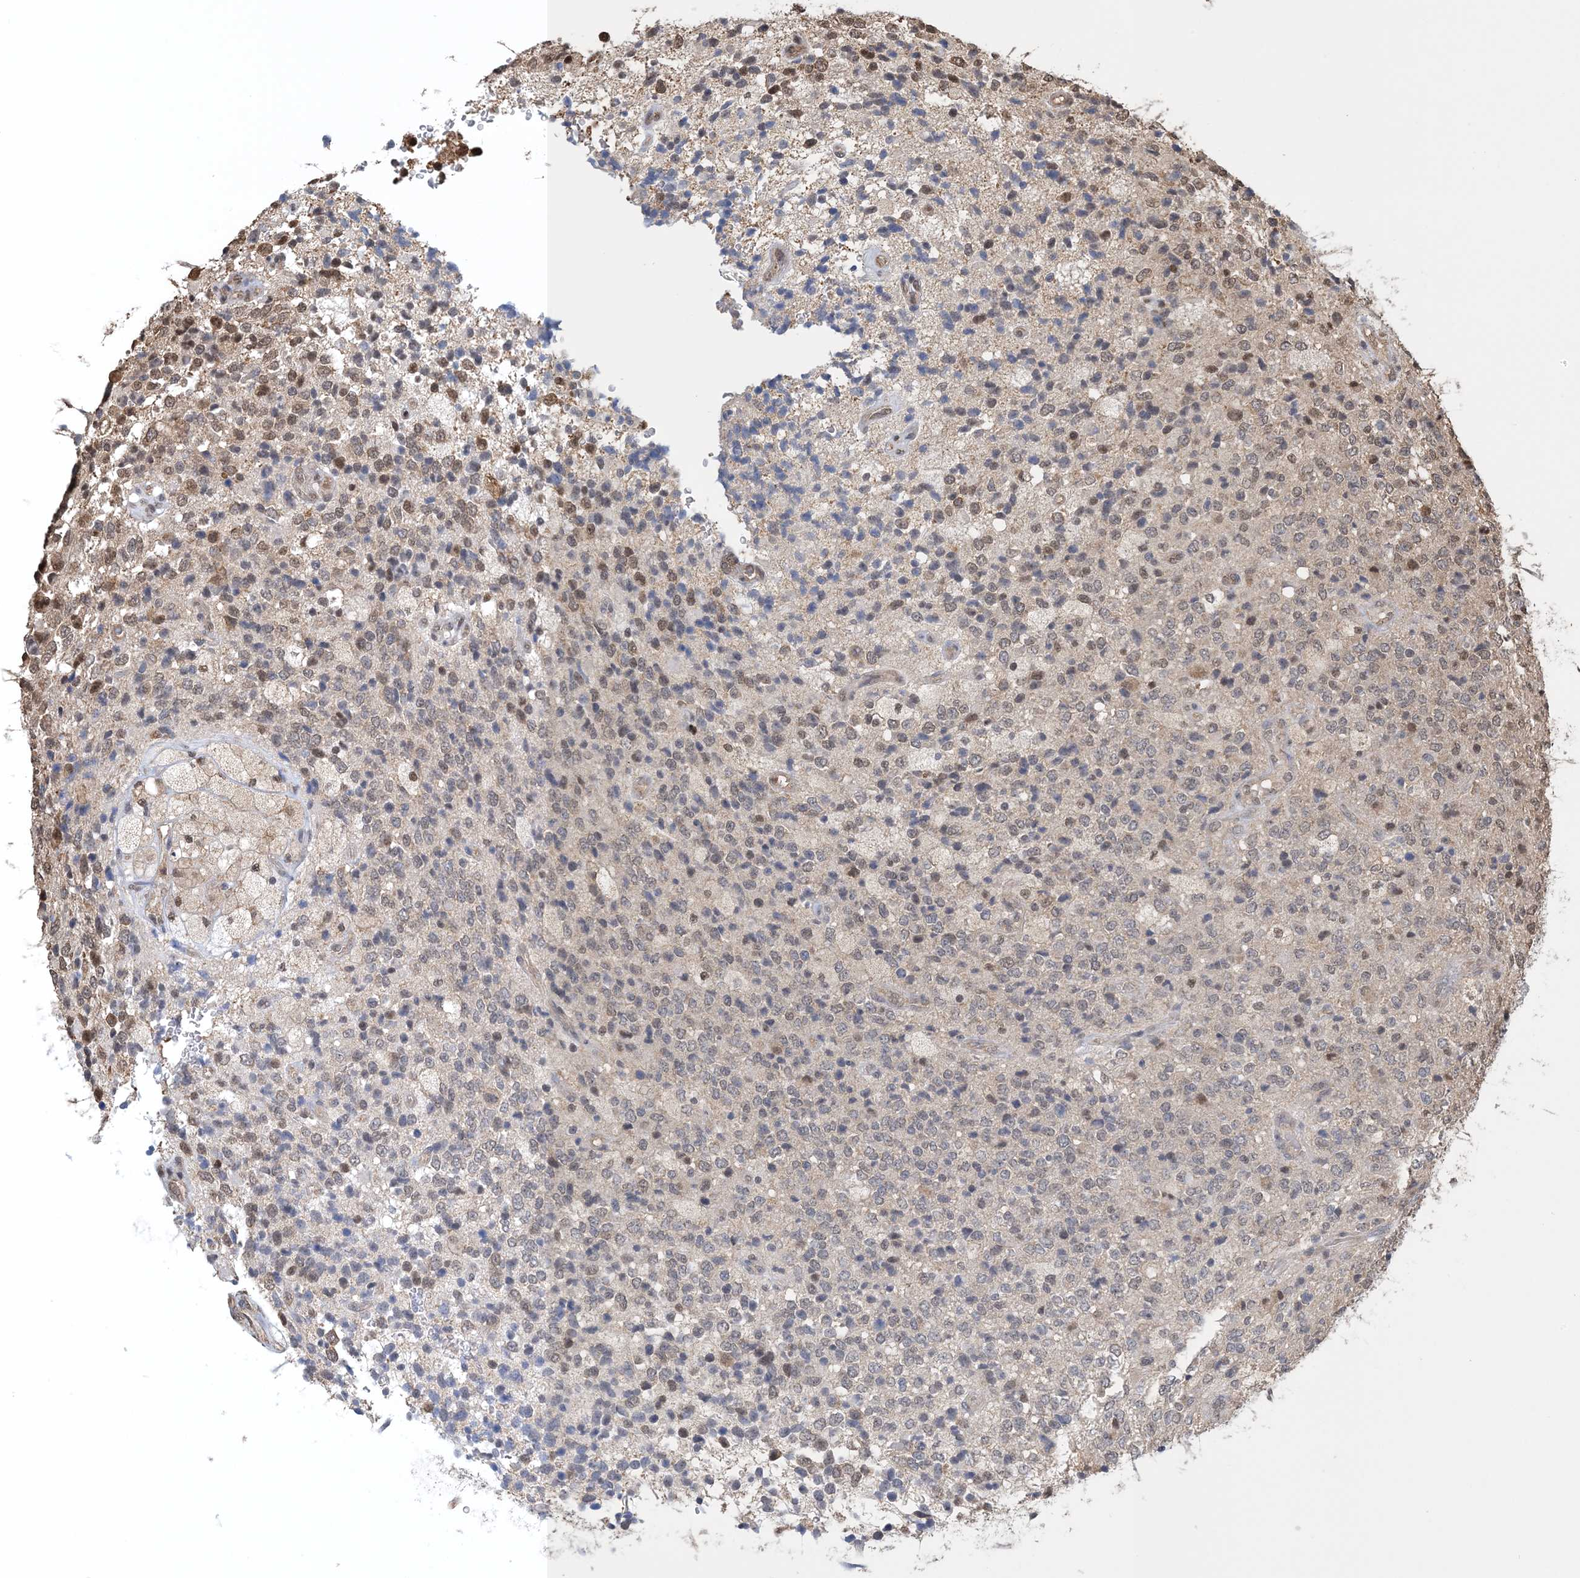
{"staining": {"intensity": "weak", "quantity": "<25%", "location": "nuclear"}, "tissue": "glioma", "cell_type": "Tumor cells", "image_type": "cancer", "snomed": [{"axis": "morphology", "description": "Glioma, malignant, High grade"}, {"axis": "topography", "description": "pancreas cauda"}], "caption": "DAB (3,3'-diaminobenzidine) immunohistochemical staining of human glioma displays no significant staining in tumor cells. (Stains: DAB immunohistochemistry with hematoxylin counter stain, Microscopy: brightfield microscopy at high magnification).", "gene": "HSPA1A", "patient": {"sex": "male", "age": 60}}